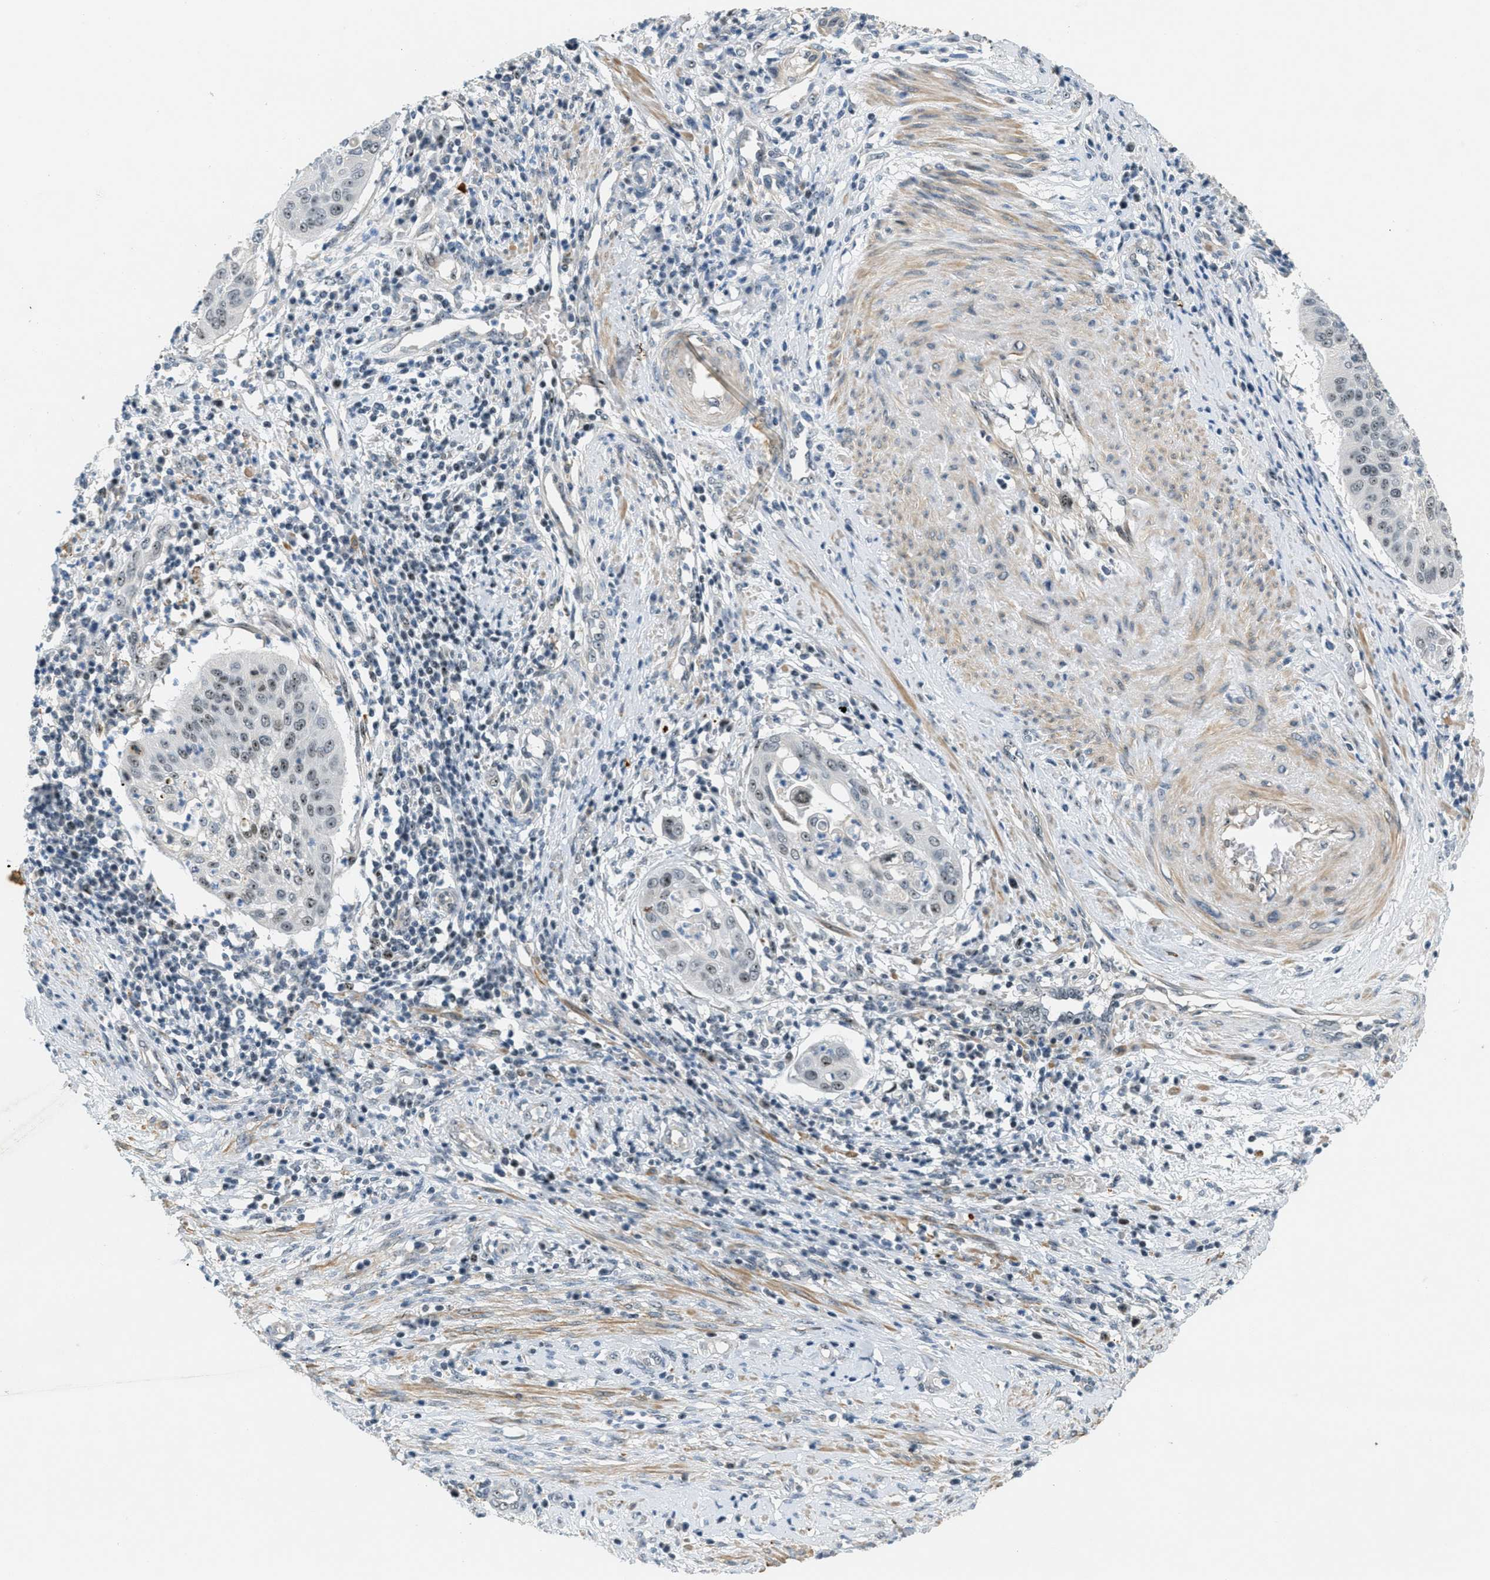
{"staining": {"intensity": "moderate", "quantity": "25%-75%", "location": "nuclear"}, "tissue": "cervical cancer", "cell_type": "Tumor cells", "image_type": "cancer", "snomed": [{"axis": "morphology", "description": "Normal tissue, NOS"}, {"axis": "morphology", "description": "Squamous cell carcinoma, NOS"}, {"axis": "topography", "description": "Cervix"}], "caption": "The micrograph reveals staining of cervical cancer, revealing moderate nuclear protein expression (brown color) within tumor cells.", "gene": "DDX47", "patient": {"sex": "female", "age": 39}}